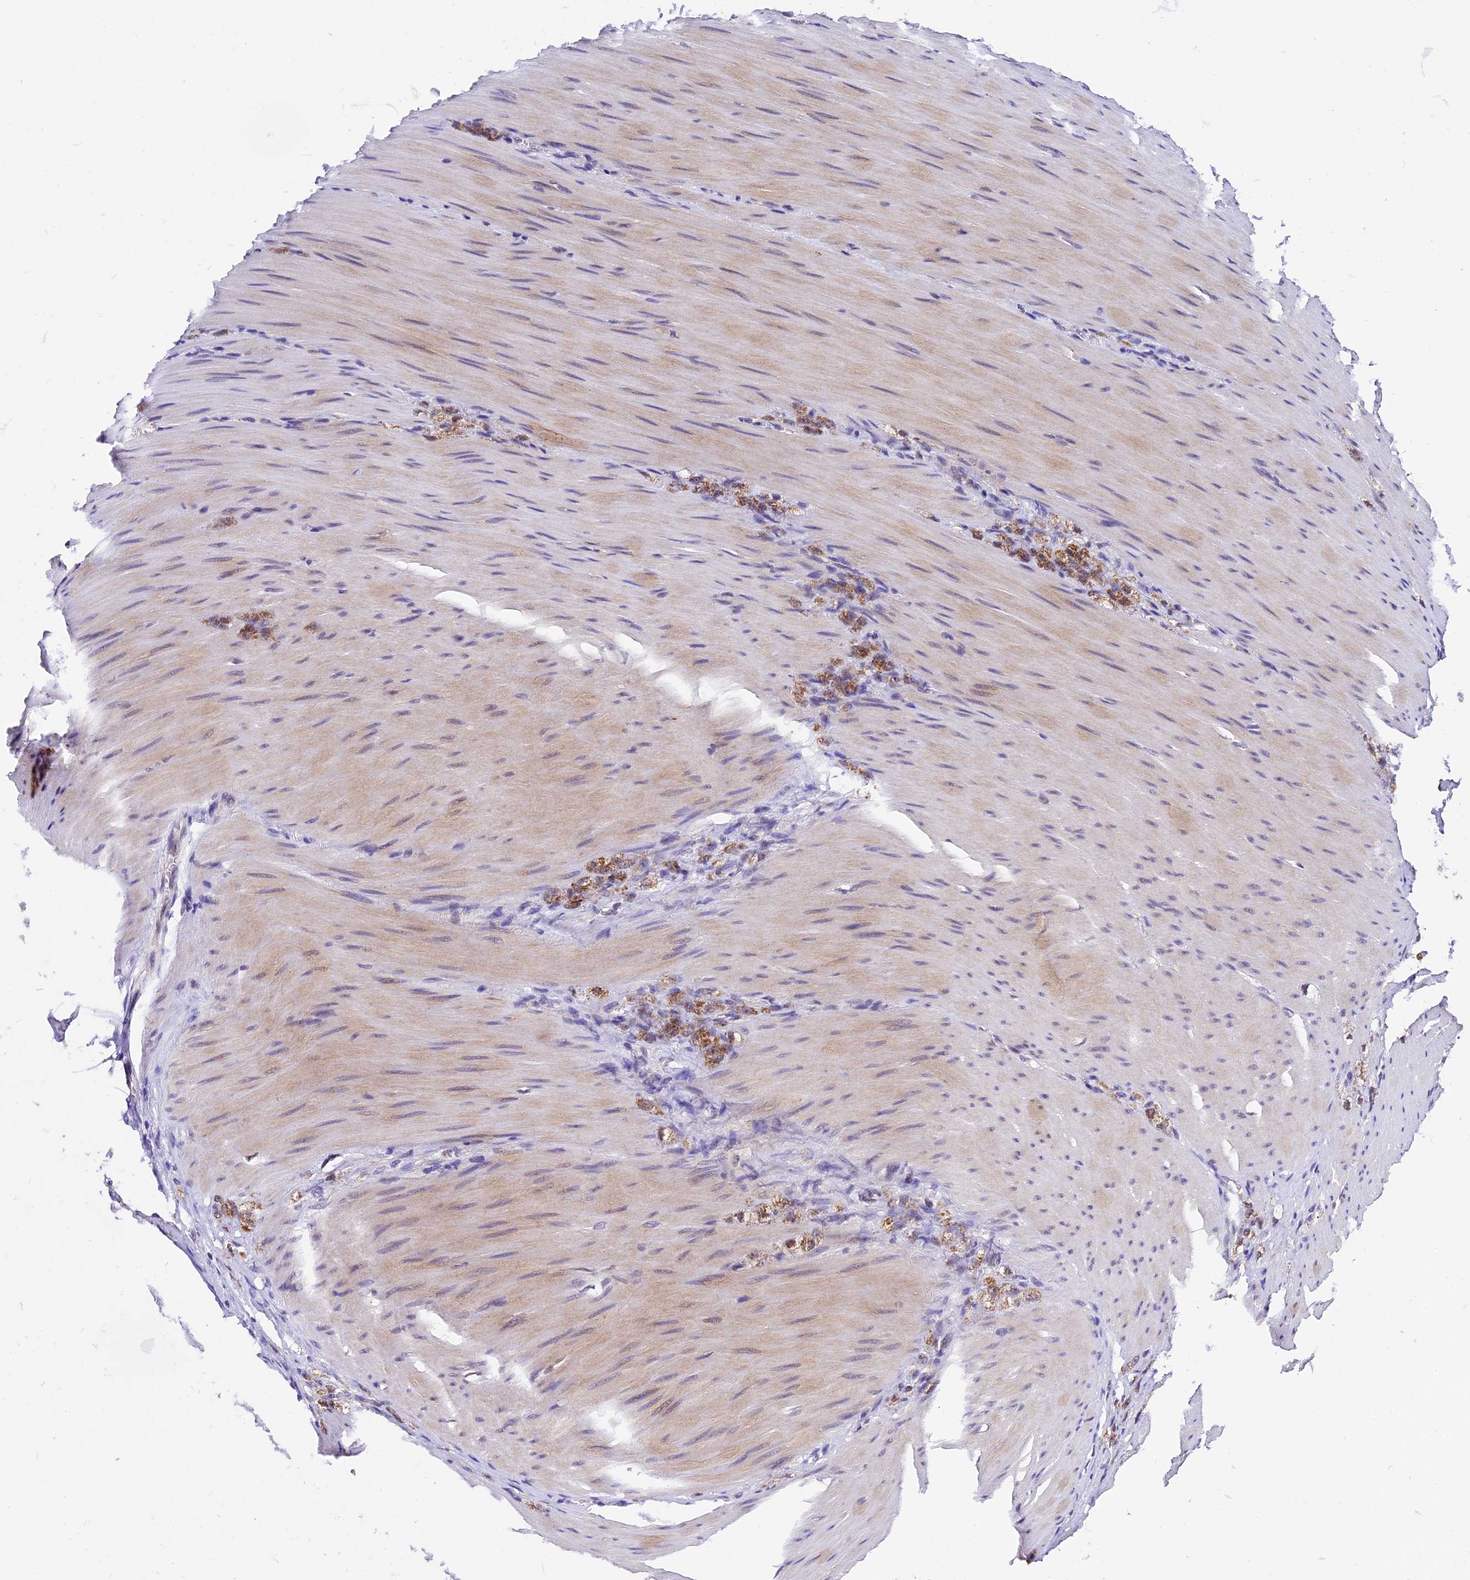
{"staining": {"intensity": "moderate", "quantity": ">75%", "location": "cytoplasmic/membranous"}, "tissue": "stomach cancer", "cell_type": "Tumor cells", "image_type": "cancer", "snomed": [{"axis": "morphology", "description": "Normal tissue, NOS"}, {"axis": "morphology", "description": "Adenocarcinoma, NOS"}, {"axis": "topography", "description": "Stomach"}], "caption": "Stomach adenocarcinoma was stained to show a protein in brown. There is medium levels of moderate cytoplasmic/membranous positivity in approximately >75% of tumor cells. Immunohistochemistry stains the protein in brown and the nuclei are stained blue.", "gene": "CARS2", "patient": {"sex": "male", "age": 82}}